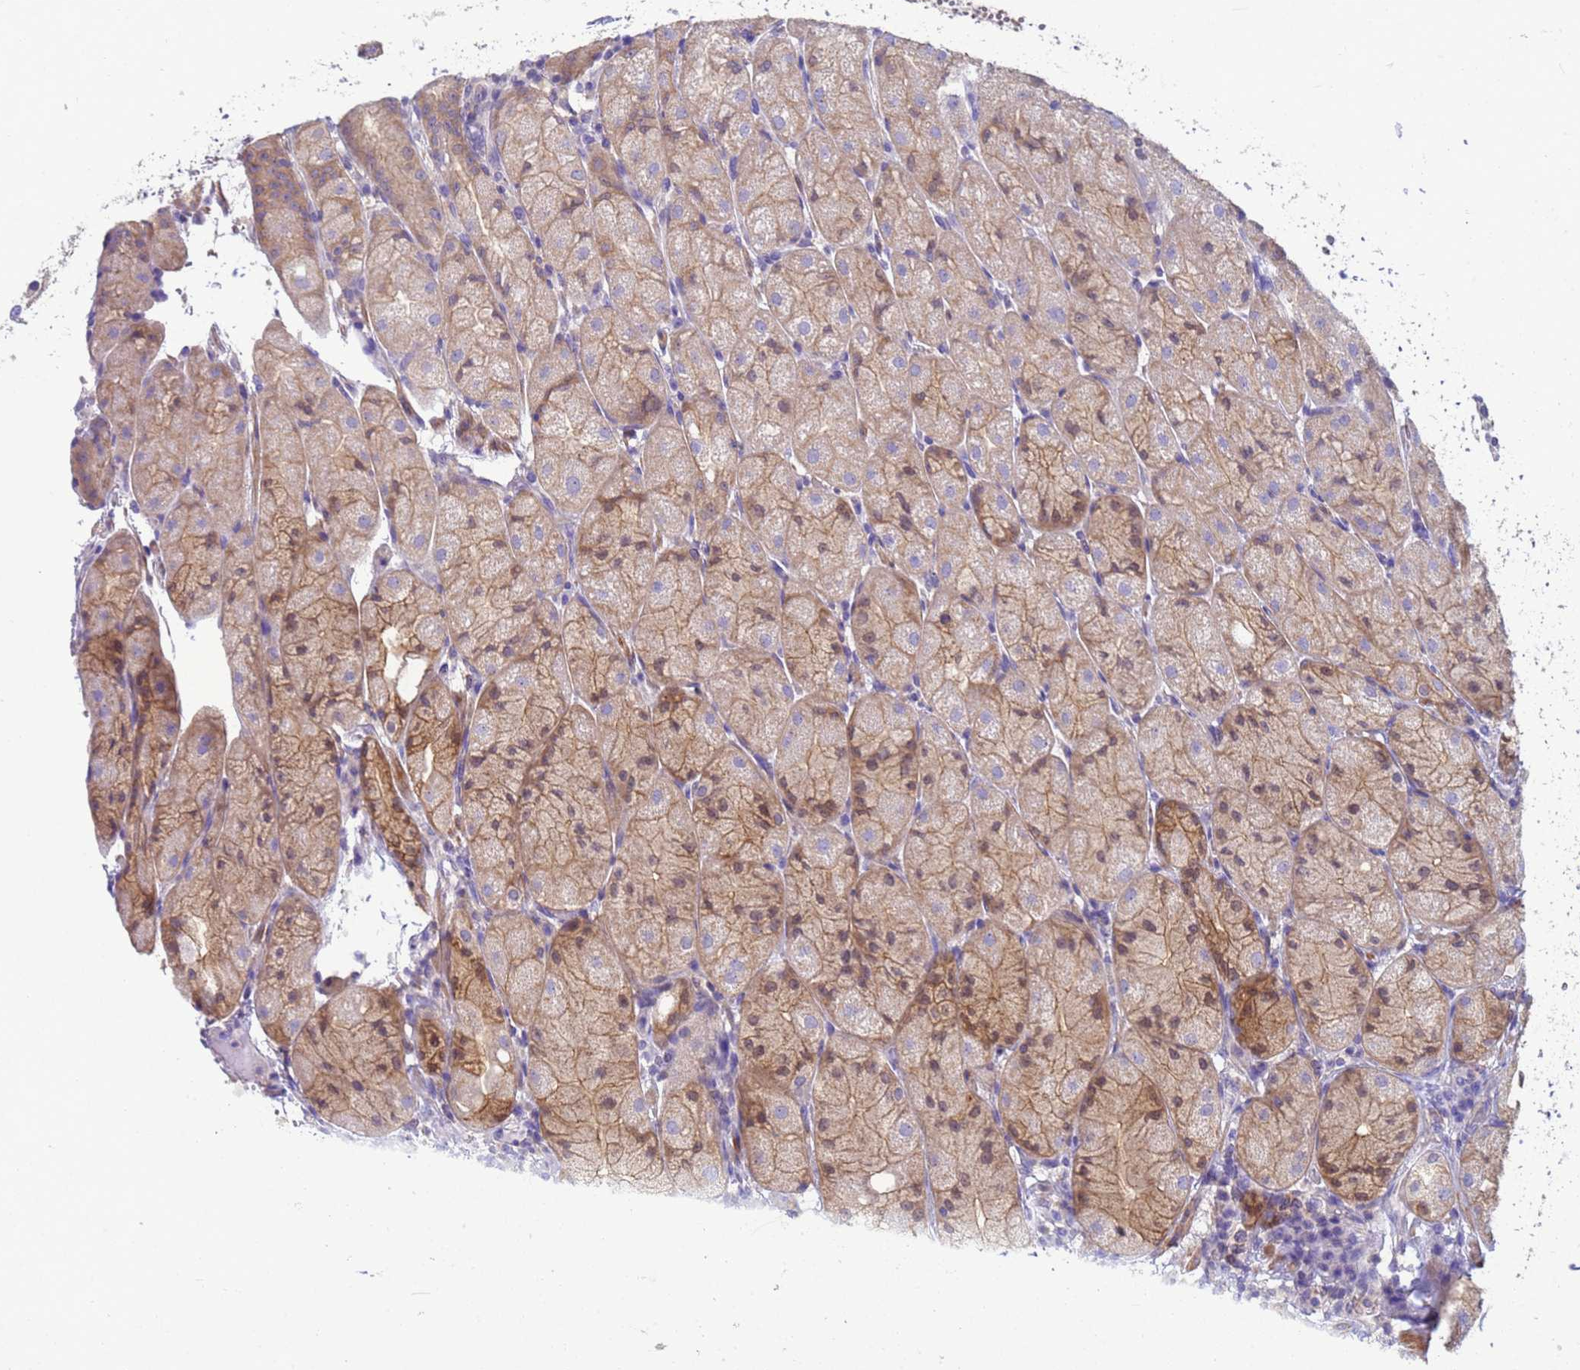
{"staining": {"intensity": "moderate", "quantity": "25%-75%", "location": "cytoplasmic/membranous"}, "tissue": "stomach", "cell_type": "Glandular cells", "image_type": "normal", "snomed": [{"axis": "morphology", "description": "Normal tissue, NOS"}, {"axis": "topography", "description": "Stomach, upper"}], "caption": "Immunohistochemical staining of normal stomach displays medium levels of moderate cytoplasmic/membranous positivity in approximately 25%-75% of glandular cells. The staining is performed using DAB brown chromogen to label protein expression. The nuclei are counter-stained blue using hematoxylin.", "gene": "KLHL13", "patient": {"sex": "male", "age": 52}}